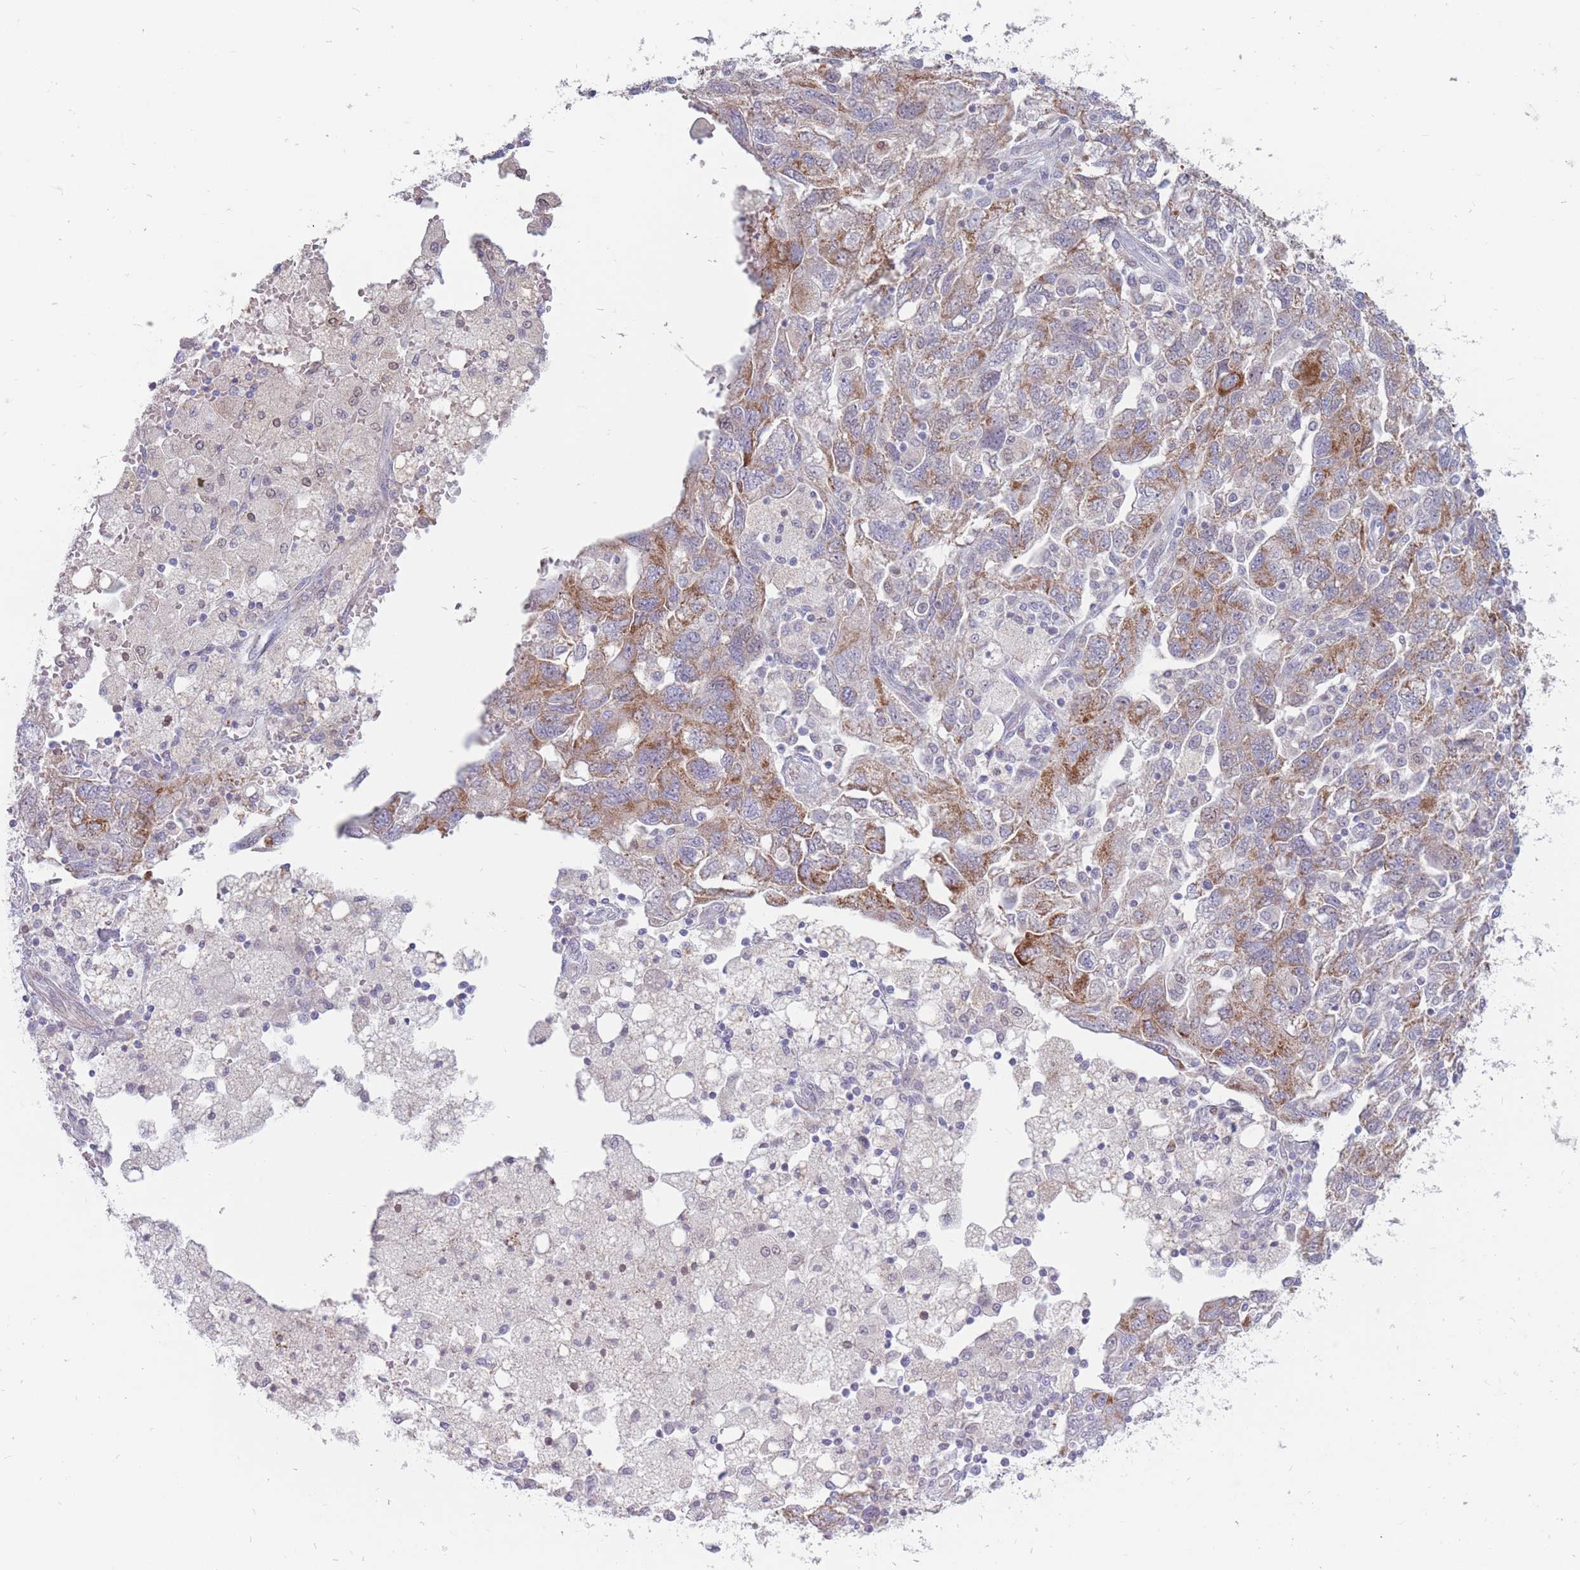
{"staining": {"intensity": "moderate", "quantity": "25%-75%", "location": "cytoplasmic/membranous"}, "tissue": "ovarian cancer", "cell_type": "Tumor cells", "image_type": "cancer", "snomed": [{"axis": "morphology", "description": "Carcinoma, NOS"}, {"axis": "morphology", "description": "Cystadenocarcinoma, serous, NOS"}, {"axis": "topography", "description": "Ovary"}], "caption": "Approximately 25%-75% of tumor cells in human ovarian cancer exhibit moderate cytoplasmic/membranous protein expression as visualized by brown immunohistochemical staining.", "gene": "PTGDR", "patient": {"sex": "female", "age": 69}}